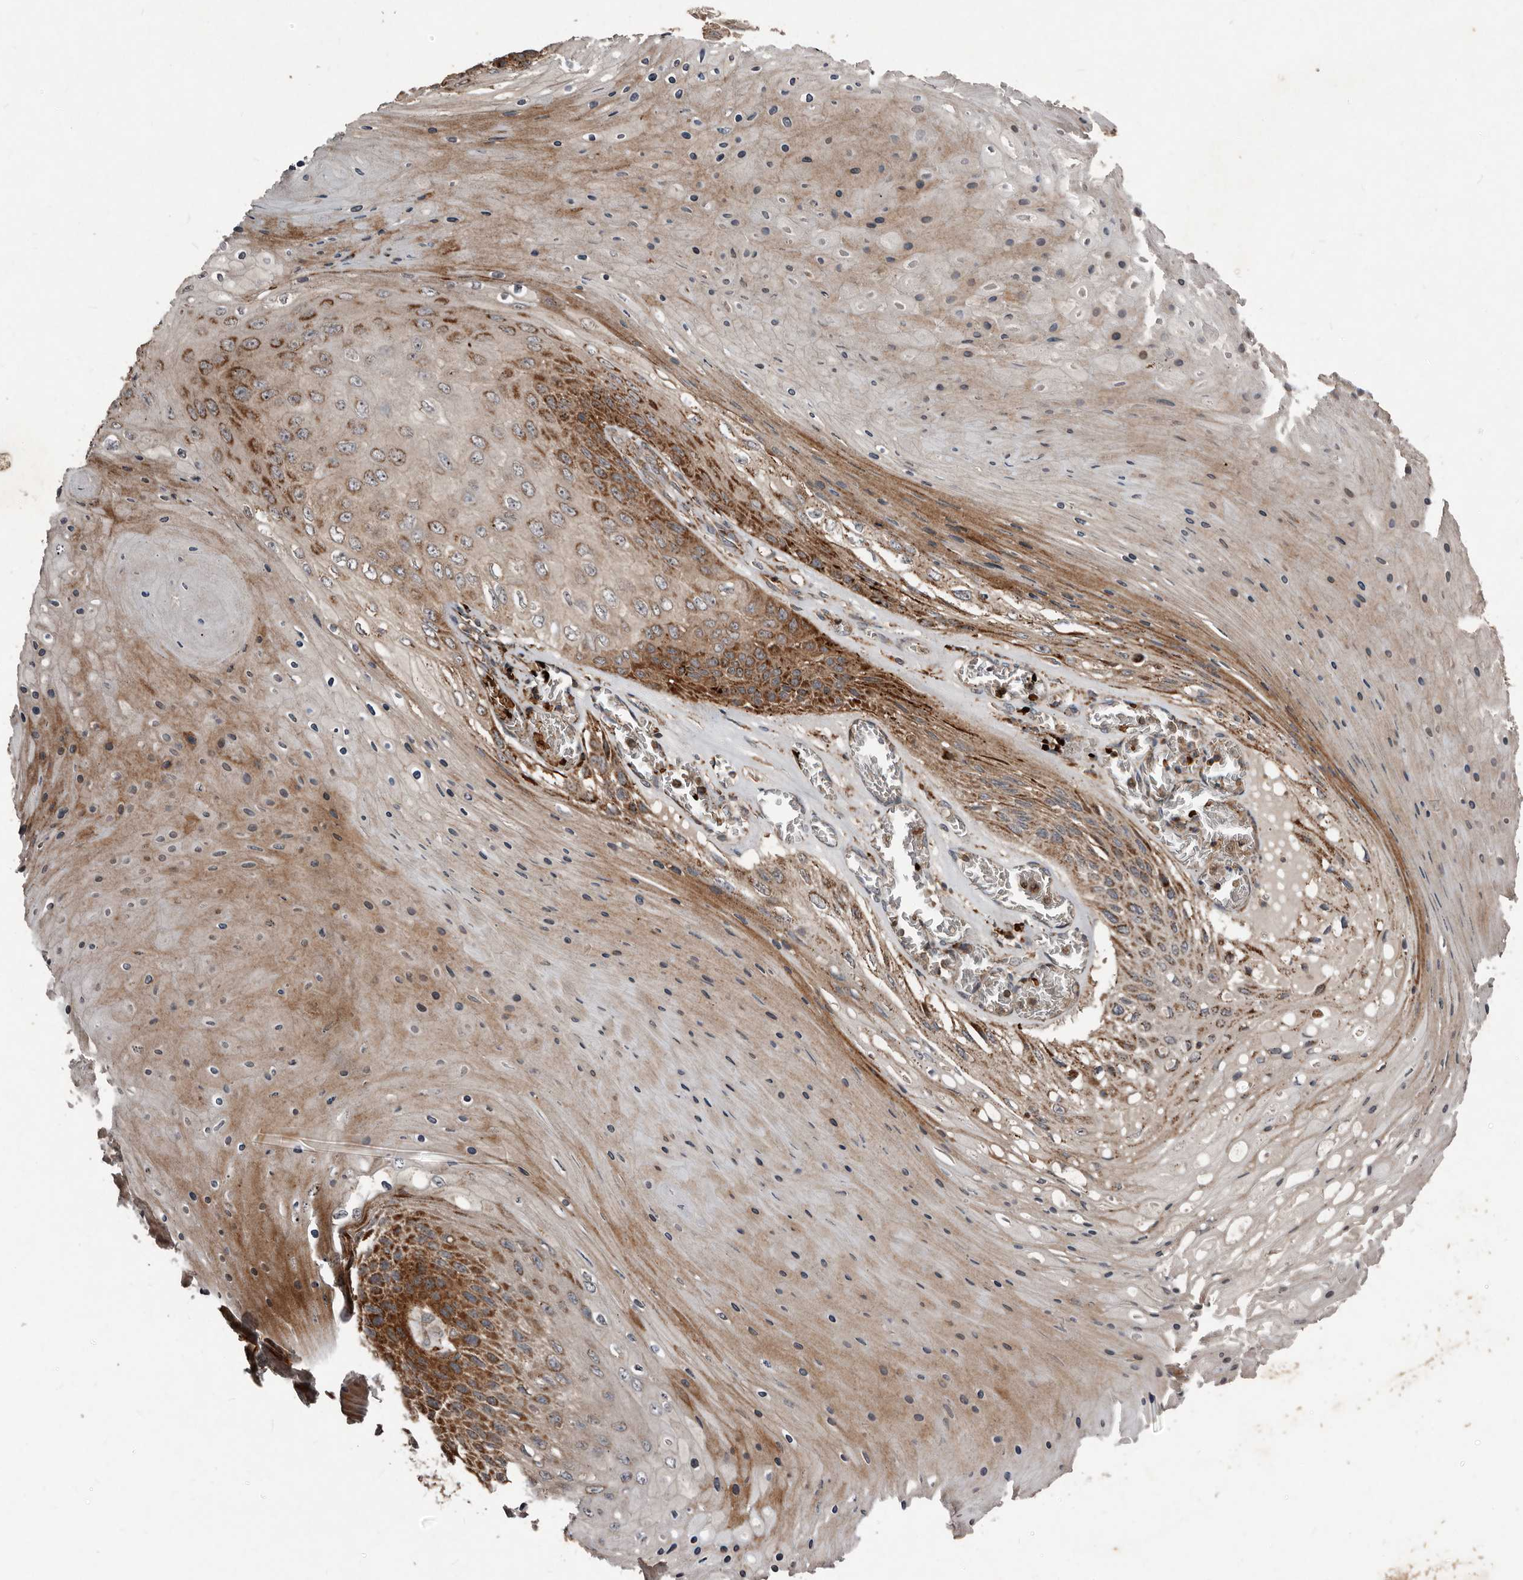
{"staining": {"intensity": "strong", "quantity": "25%-75%", "location": "cytoplasmic/membranous"}, "tissue": "skin cancer", "cell_type": "Tumor cells", "image_type": "cancer", "snomed": [{"axis": "morphology", "description": "Squamous cell carcinoma, NOS"}, {"axis": "topography", "description": "Skin"}], "caption": "Strong cytoplasmic/membranous expression is identified in about 25%-75% of tumor cells in skin cancer. The protein of interest is stained brown, and the nuclei are stained in blue (DAB (3,3'-diaminobenzidine) IHC with brightfield microscopy, high magnification).", "gene": "FBXO31", "patient": {"sex": "female", "age": 88}}